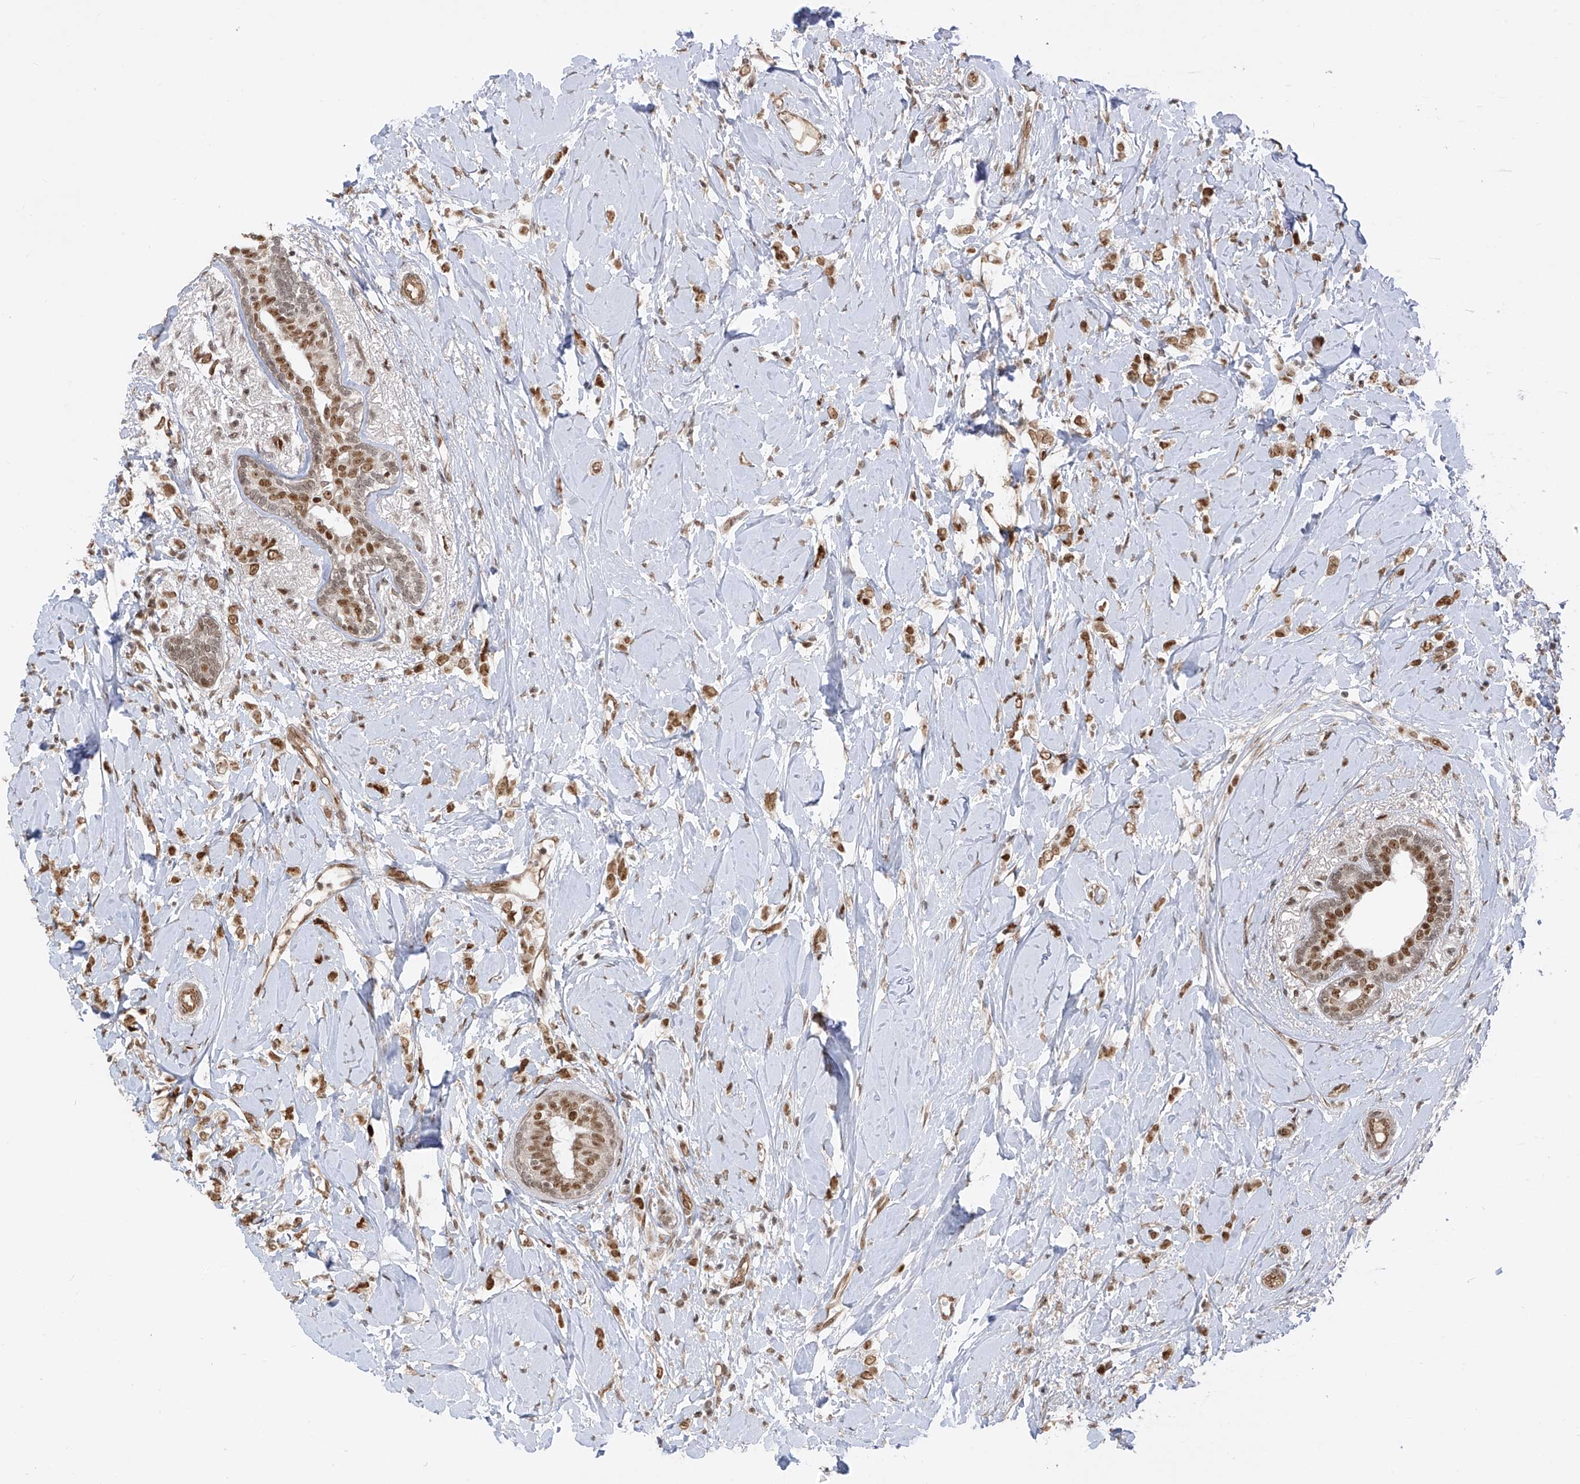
{"staining": {"intensity": "moderate", "quantity": ">75%", "location": "nuclear"}, "tissue": "breast cancer", "cell_type": "Tumor cells", "image_type": "cancer", "snomed": [{"axis": "morphology", "description": "Normal tissue, NOS"}, {"axis": "morphology", "description": "Lobular carcinoma"}, {"axis": "topography", "description": "Breast"}], "caption": "Breast cancer (lobular carcinoma) tissue shows moderate nuclear expression in about >75% of tumor cells, visualized by immunohistochemistry.", "gene": "ARHGEF3", "patient": {"sex": "female", "age": 47}}